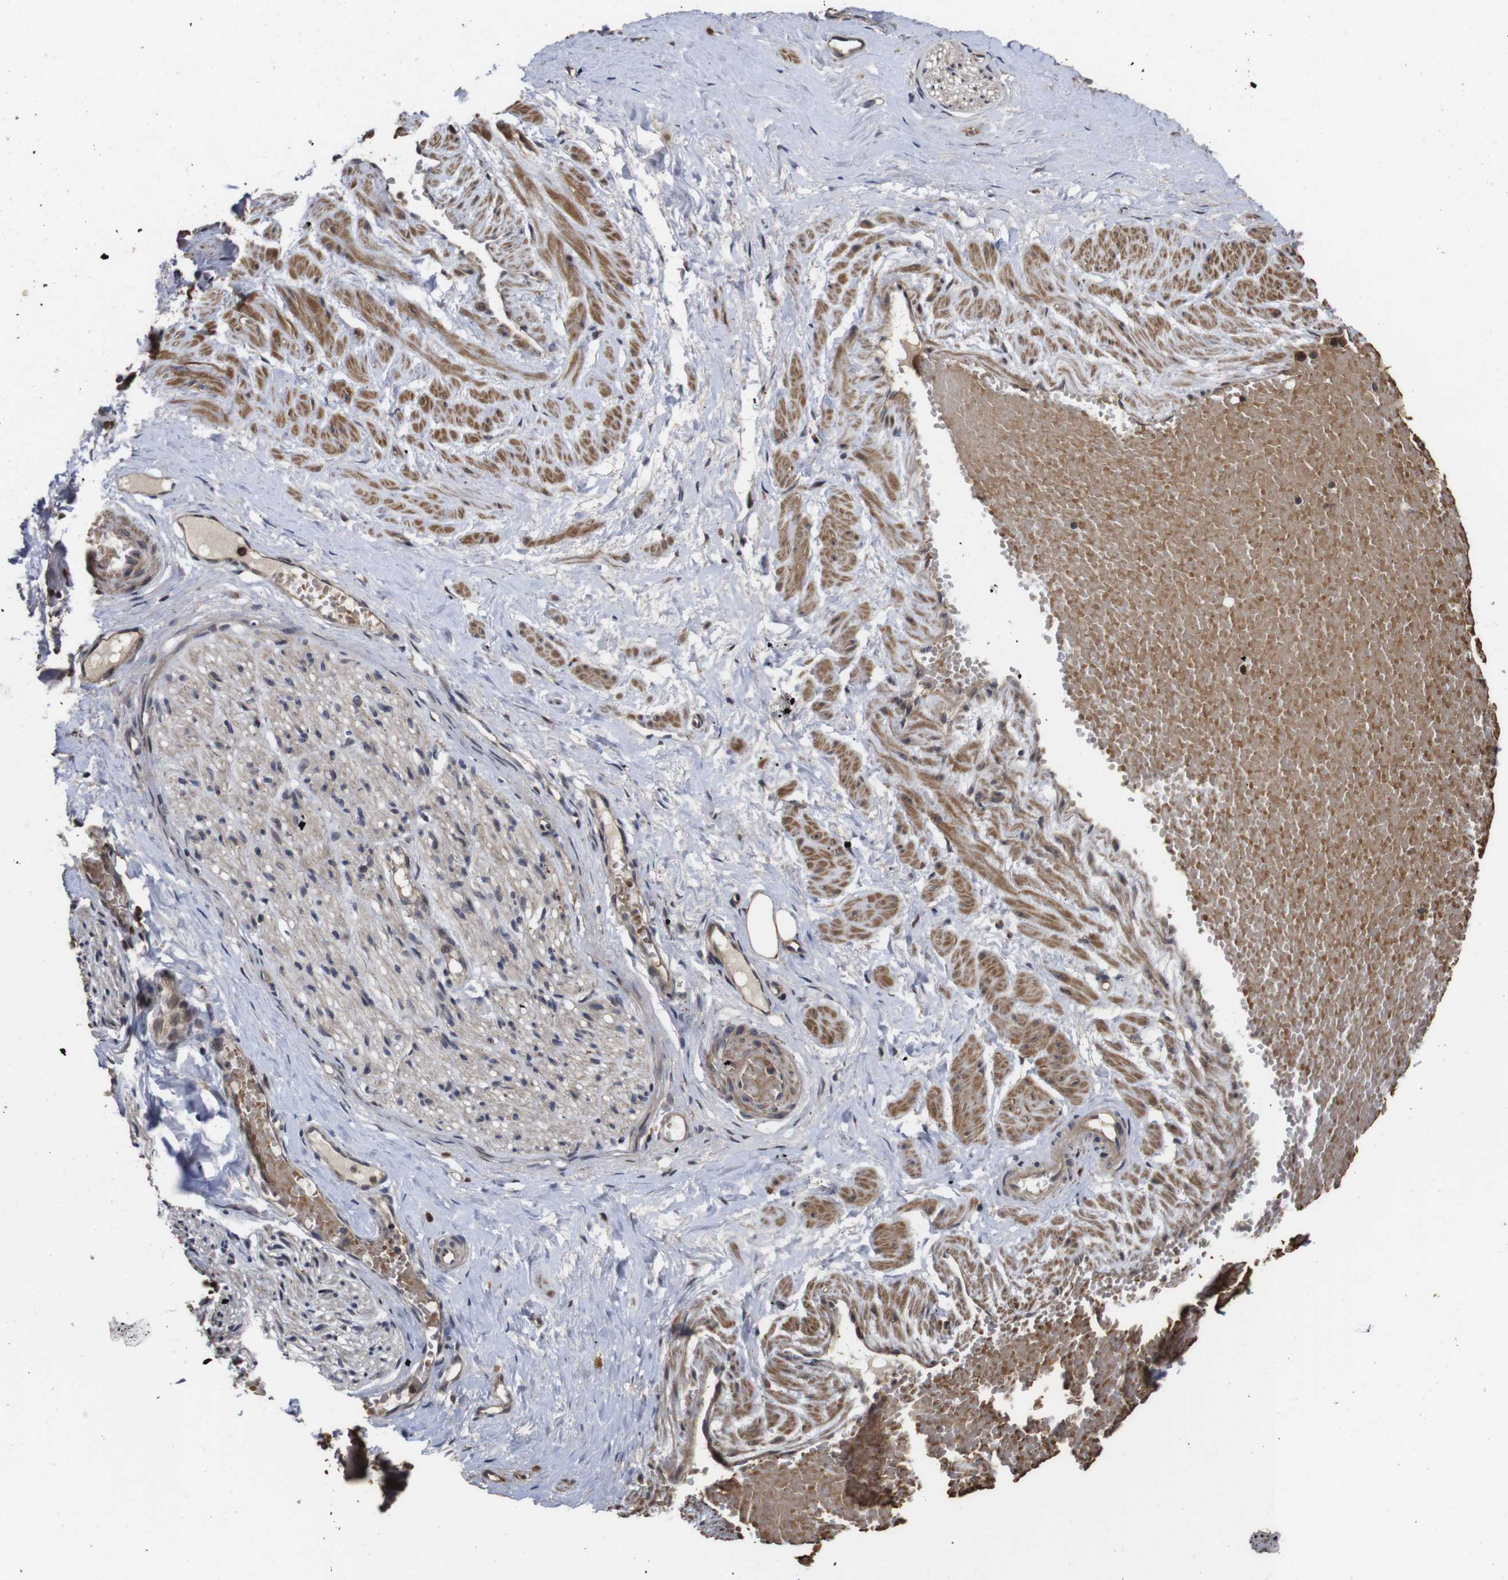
{"staining": {"intensity": "strong", "quantity": ">75%", "location": "cytoplasmic/membranous"}, "tissue": "adipose tissue", "cell_type": "Adipocytes", "image_type": "normal", "snomed": [{"axis": "morphology", "description": "Normal tissue, NOS"}, {"axis": "topography", "description": "Soft tissue"}, {"axis": "topography", "description": "Vascular tissue"}], "caption": "Immunohistochemistry (IHC) histopathology image of unremarkable human adipose tissue stained for a protein (brown), which shows high levels of strong cytoplasmic/membranous positivity in about >75% of adipocytes.", "gene": "PTPN14", "patient": {"sex": "female", "age": 35}}